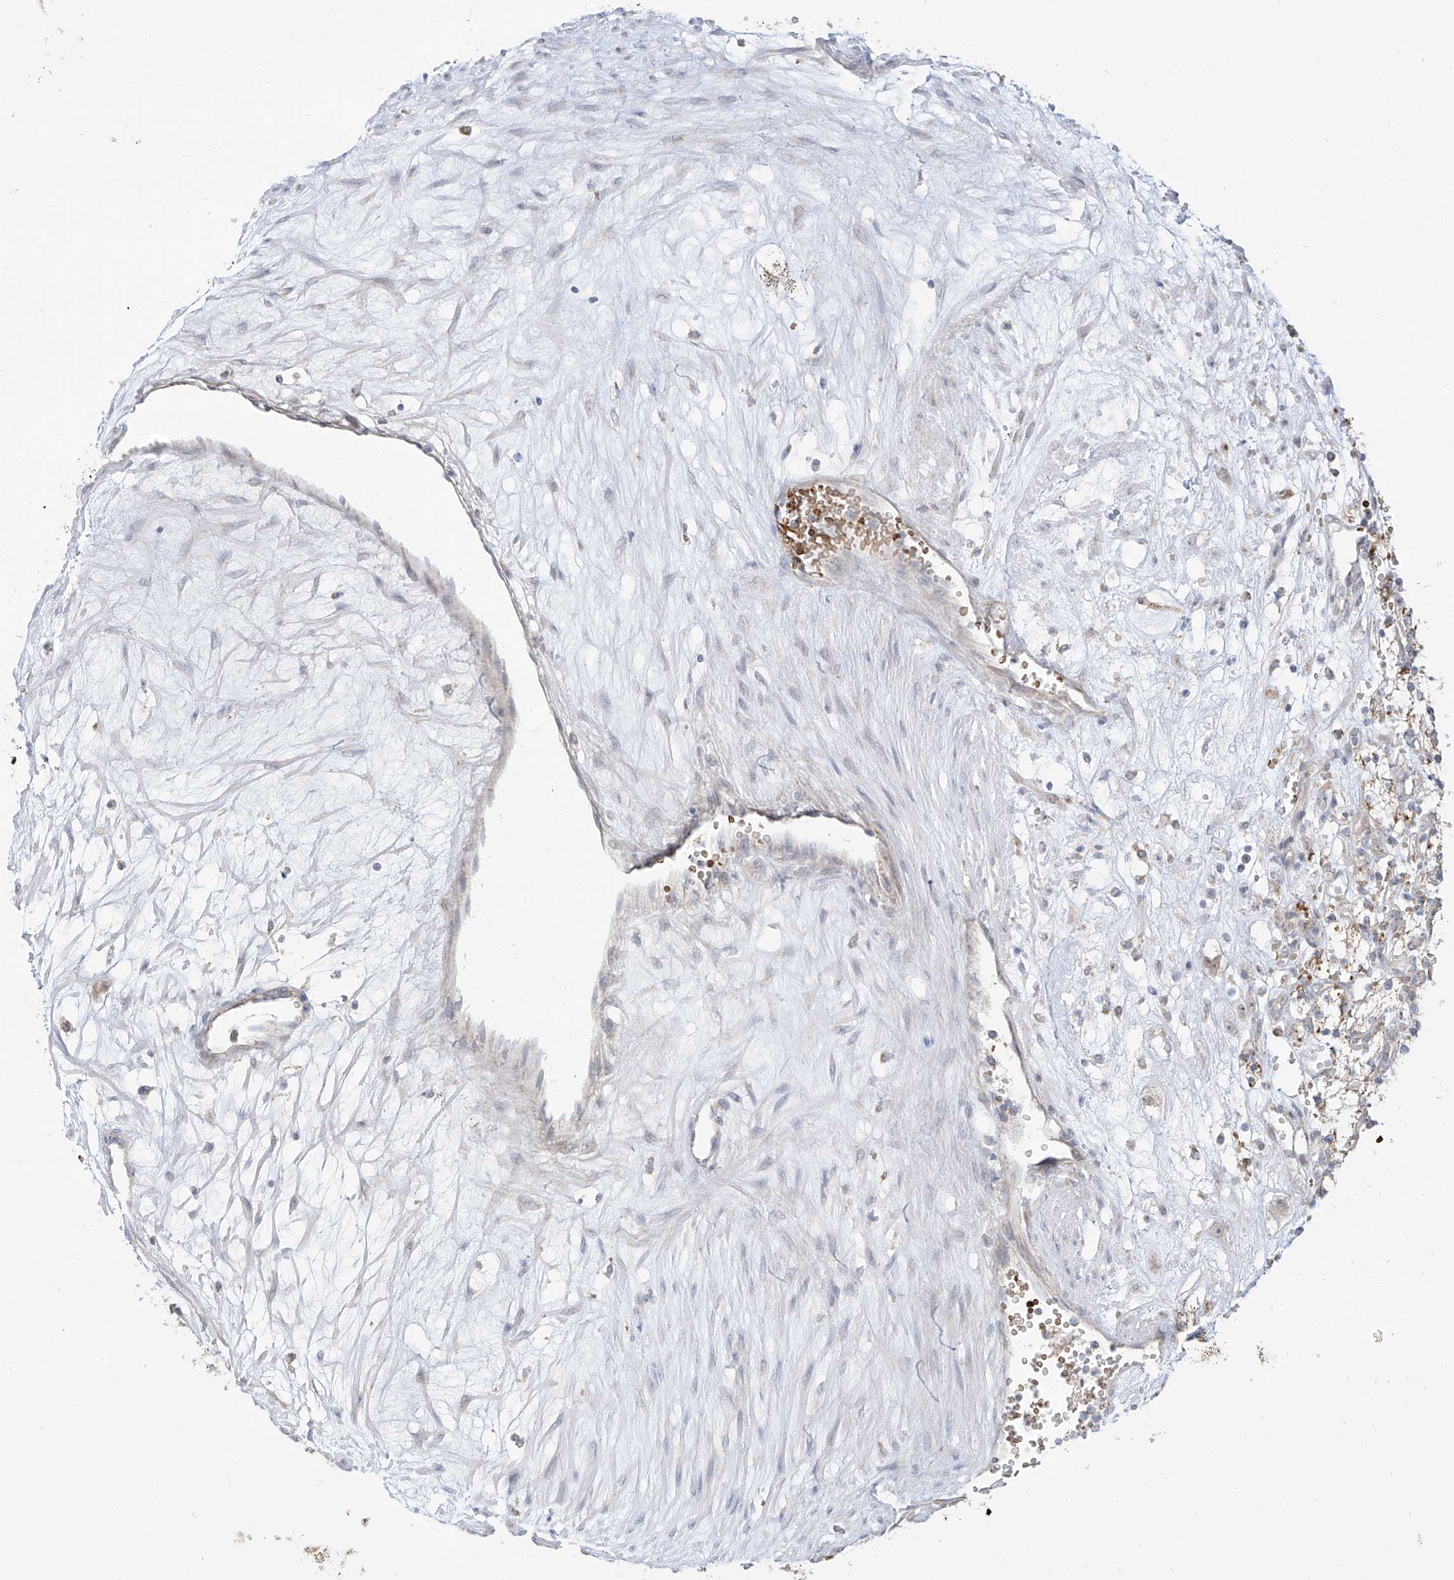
{"staining": {"intensity": "negative", "quantity": "none", "location": "none"}, "tissue": "renal cancer", "cell_type": "Tumor cells", "image_type": "cancer", "snomed": [{"axis": "morphology", "description": "Adenocarcinoma, NOS"}, {"axis": "topography", "description": "Kidney"}], "caption": "Image shows no protein positivity in tumor cells of renal cancer (adenocarcinoma) tissue.", "gene": "ARHGEF40", "patient": {"sex": "male", "age": 59}}